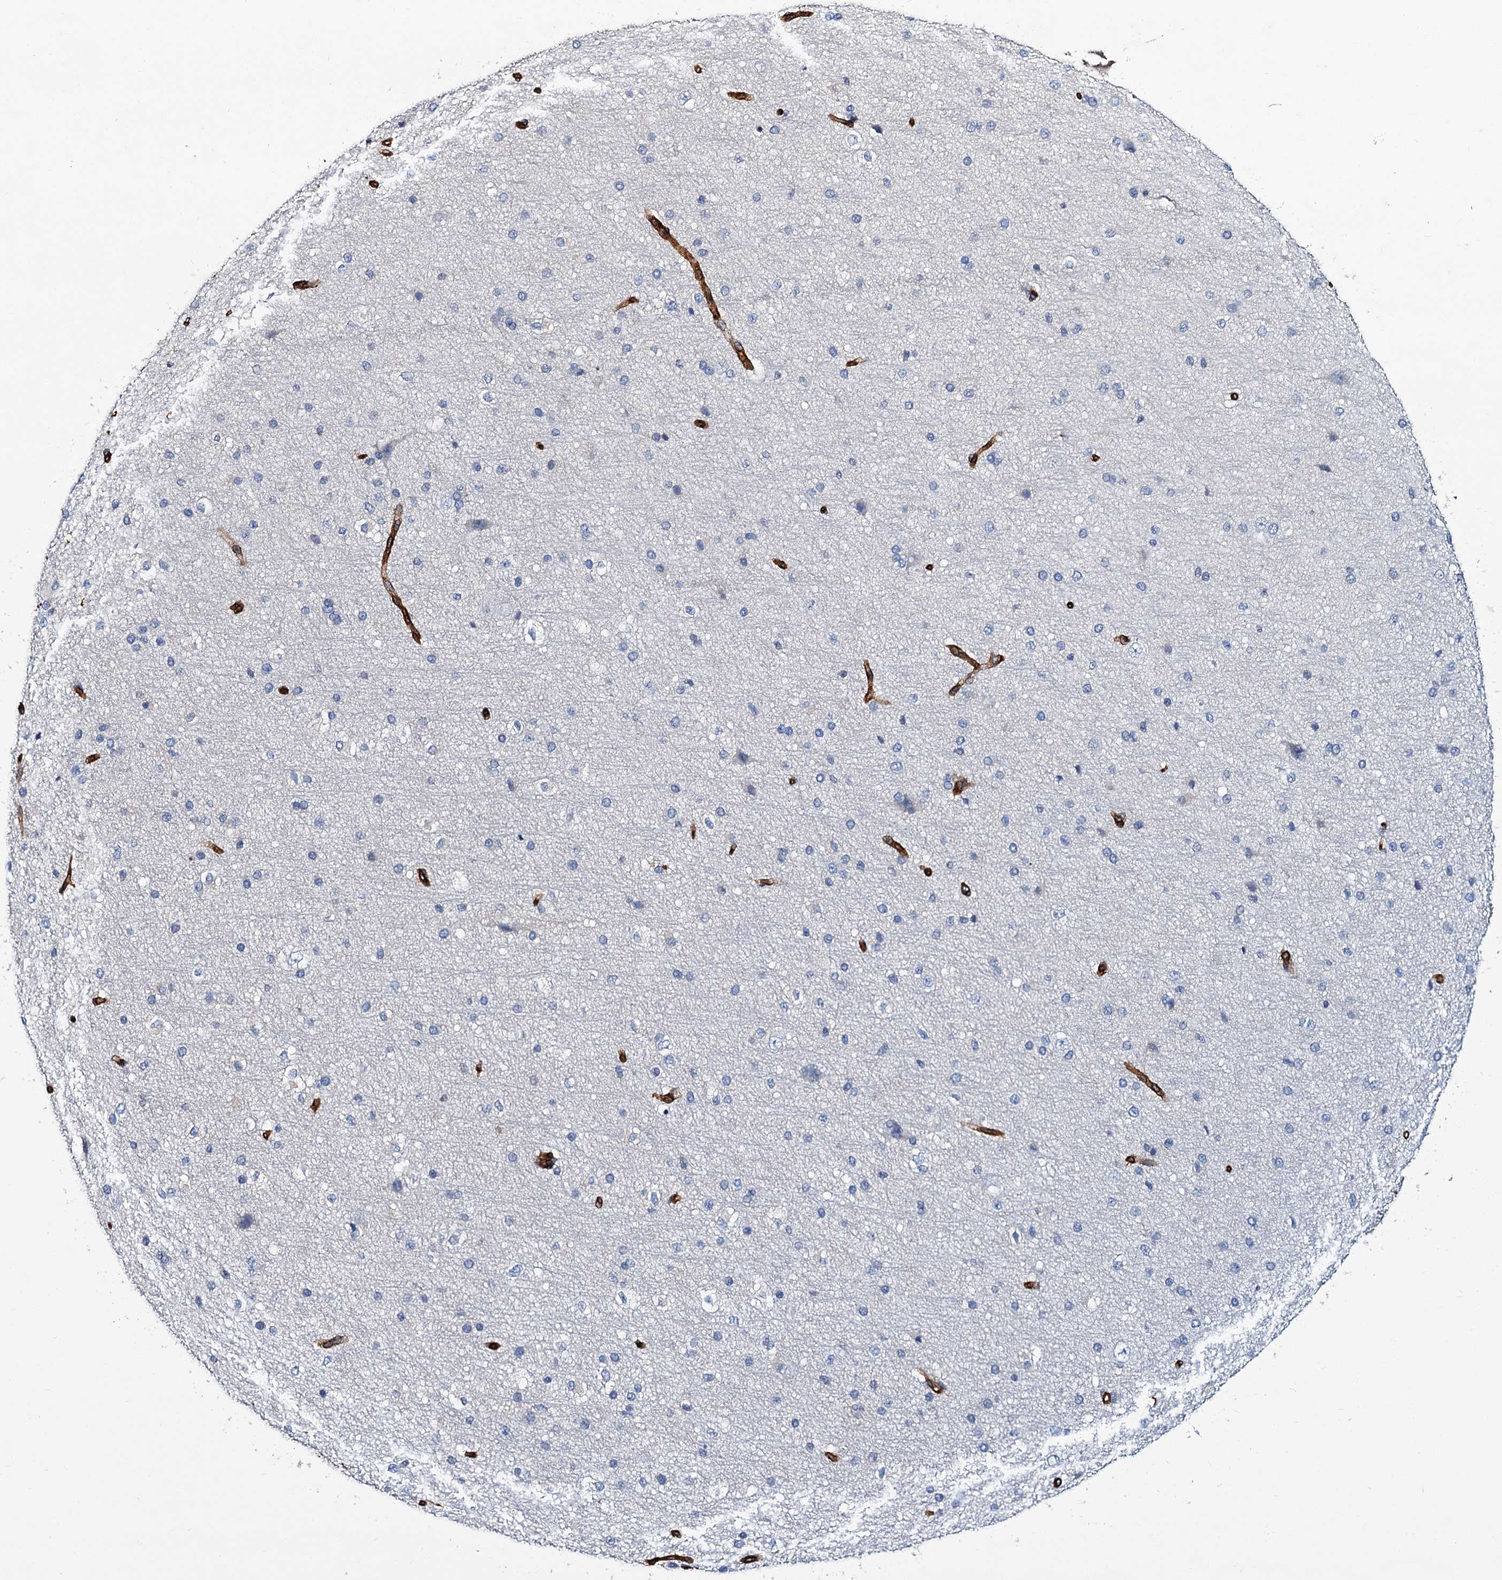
{"staining": {"intensity": "strong", "quantity": ">75%", "location": "cytoplasmic/membranous"}, "tissue": "cerebral cortex", "cell_type": "Endothelial cells", "image_type": "normal", "snomed": [{"axis": "morphology", "description": "Normal tissue, NOS"}, {"axis": "morphology", "description": "Developmental malformation"}, {"axis": "topography", "description": "Cerebral cortex"}], "caption": "Cerebral cortex stained with IHC exhibits strong cytoplasmic/membranous expression in about >75% of endothelial cells.", "gene": "CACNA1C", "patient": {"sex": "female", "age": 30}}